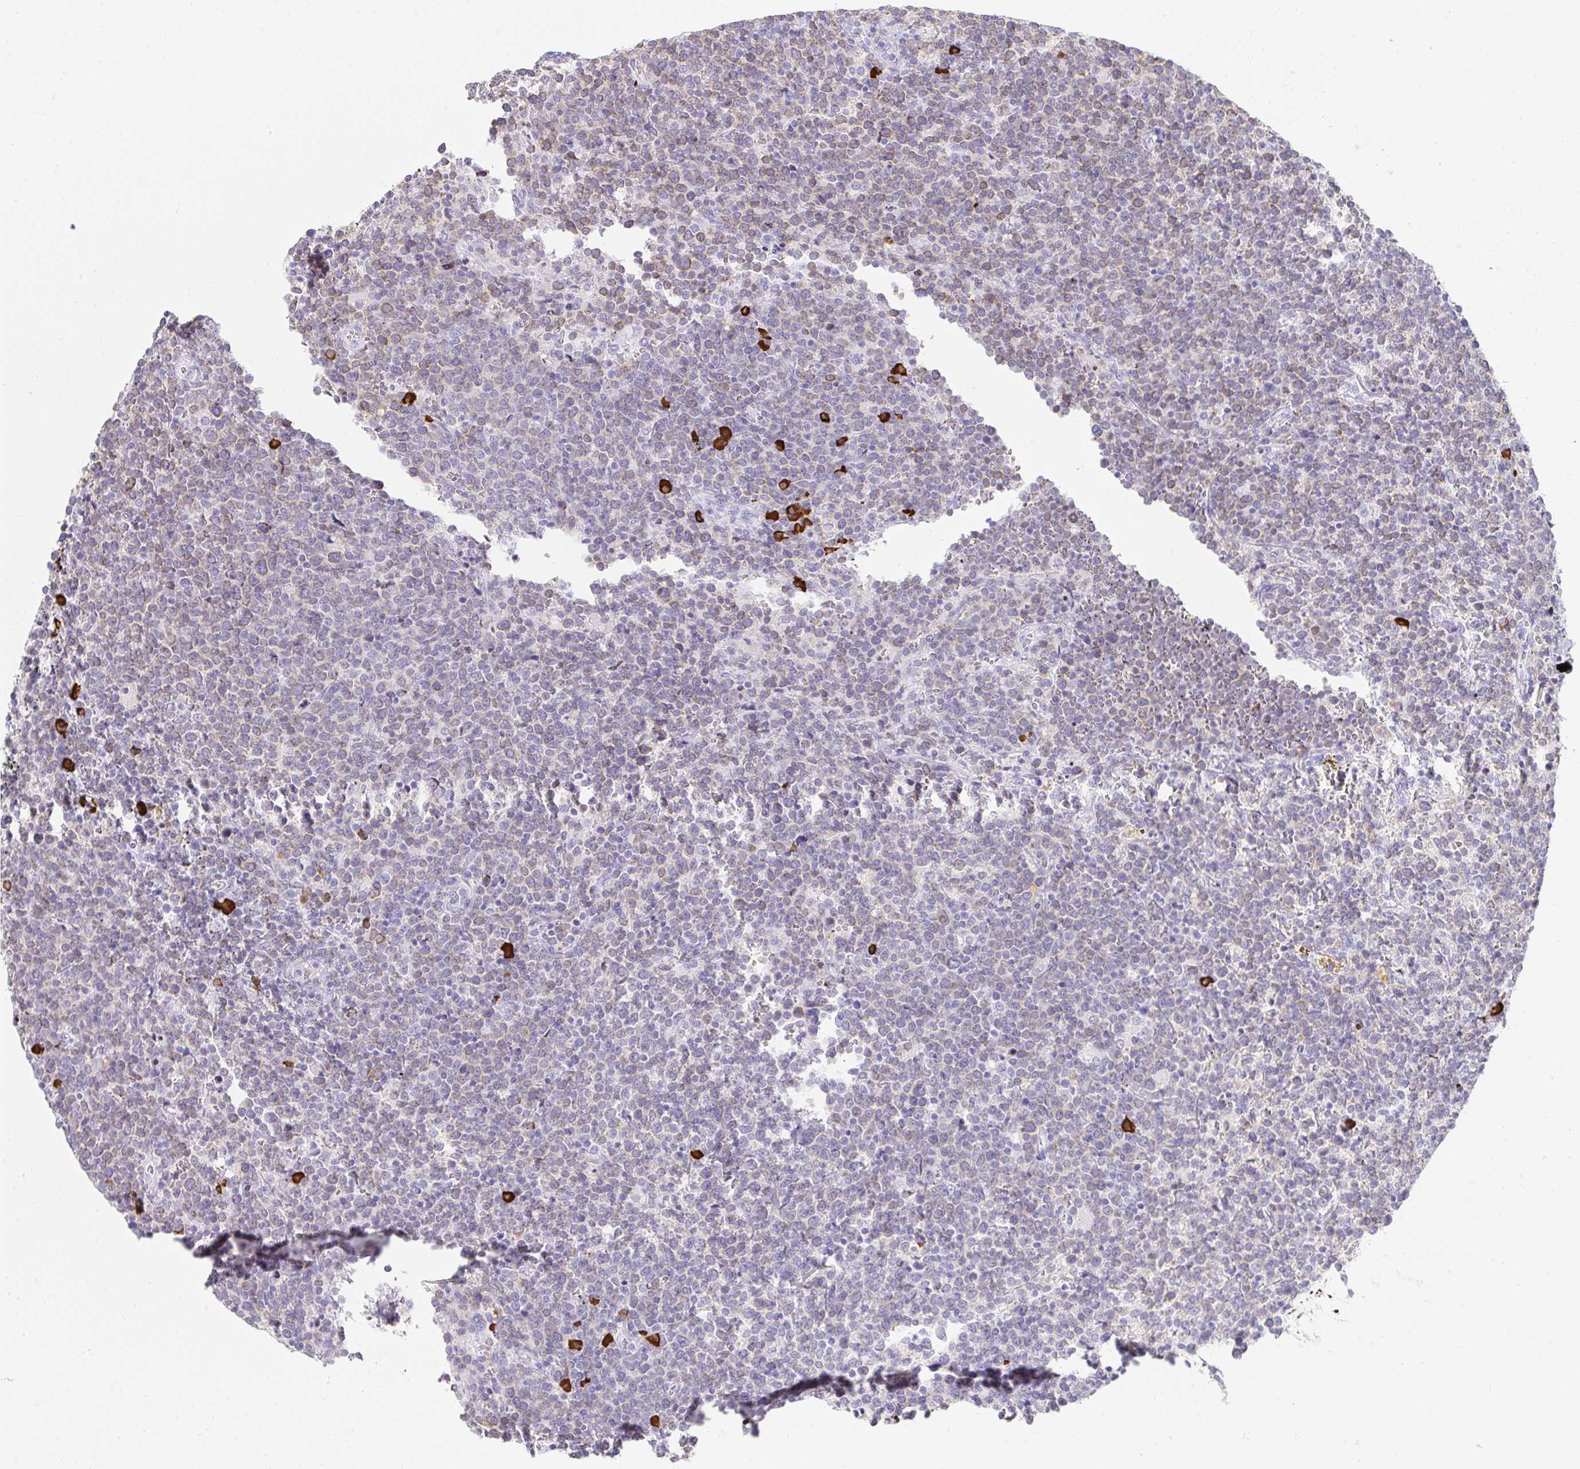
{"staining": {"intensity": "weak", "quantity": "25%-75%", "location": "cytoplasmic/membranous"}, "tissue": "lymphoma", "cell_type": "Tumor cells", "image_type": "cancer", "snomed": [{"axis": "morphology", "description": "Malignant lymphoma, non-Hodgkin's type, High grade"}, {"axis": "topography", "description": "Lymph node"}], "caption": "Protein positivity by IHC shows weak cytoplasmic/membranous expression in about 25%-75% of tumor cells in lymphoma.", "gene": "CDADC1", "patient": {"sex": "male", "age": 61}}